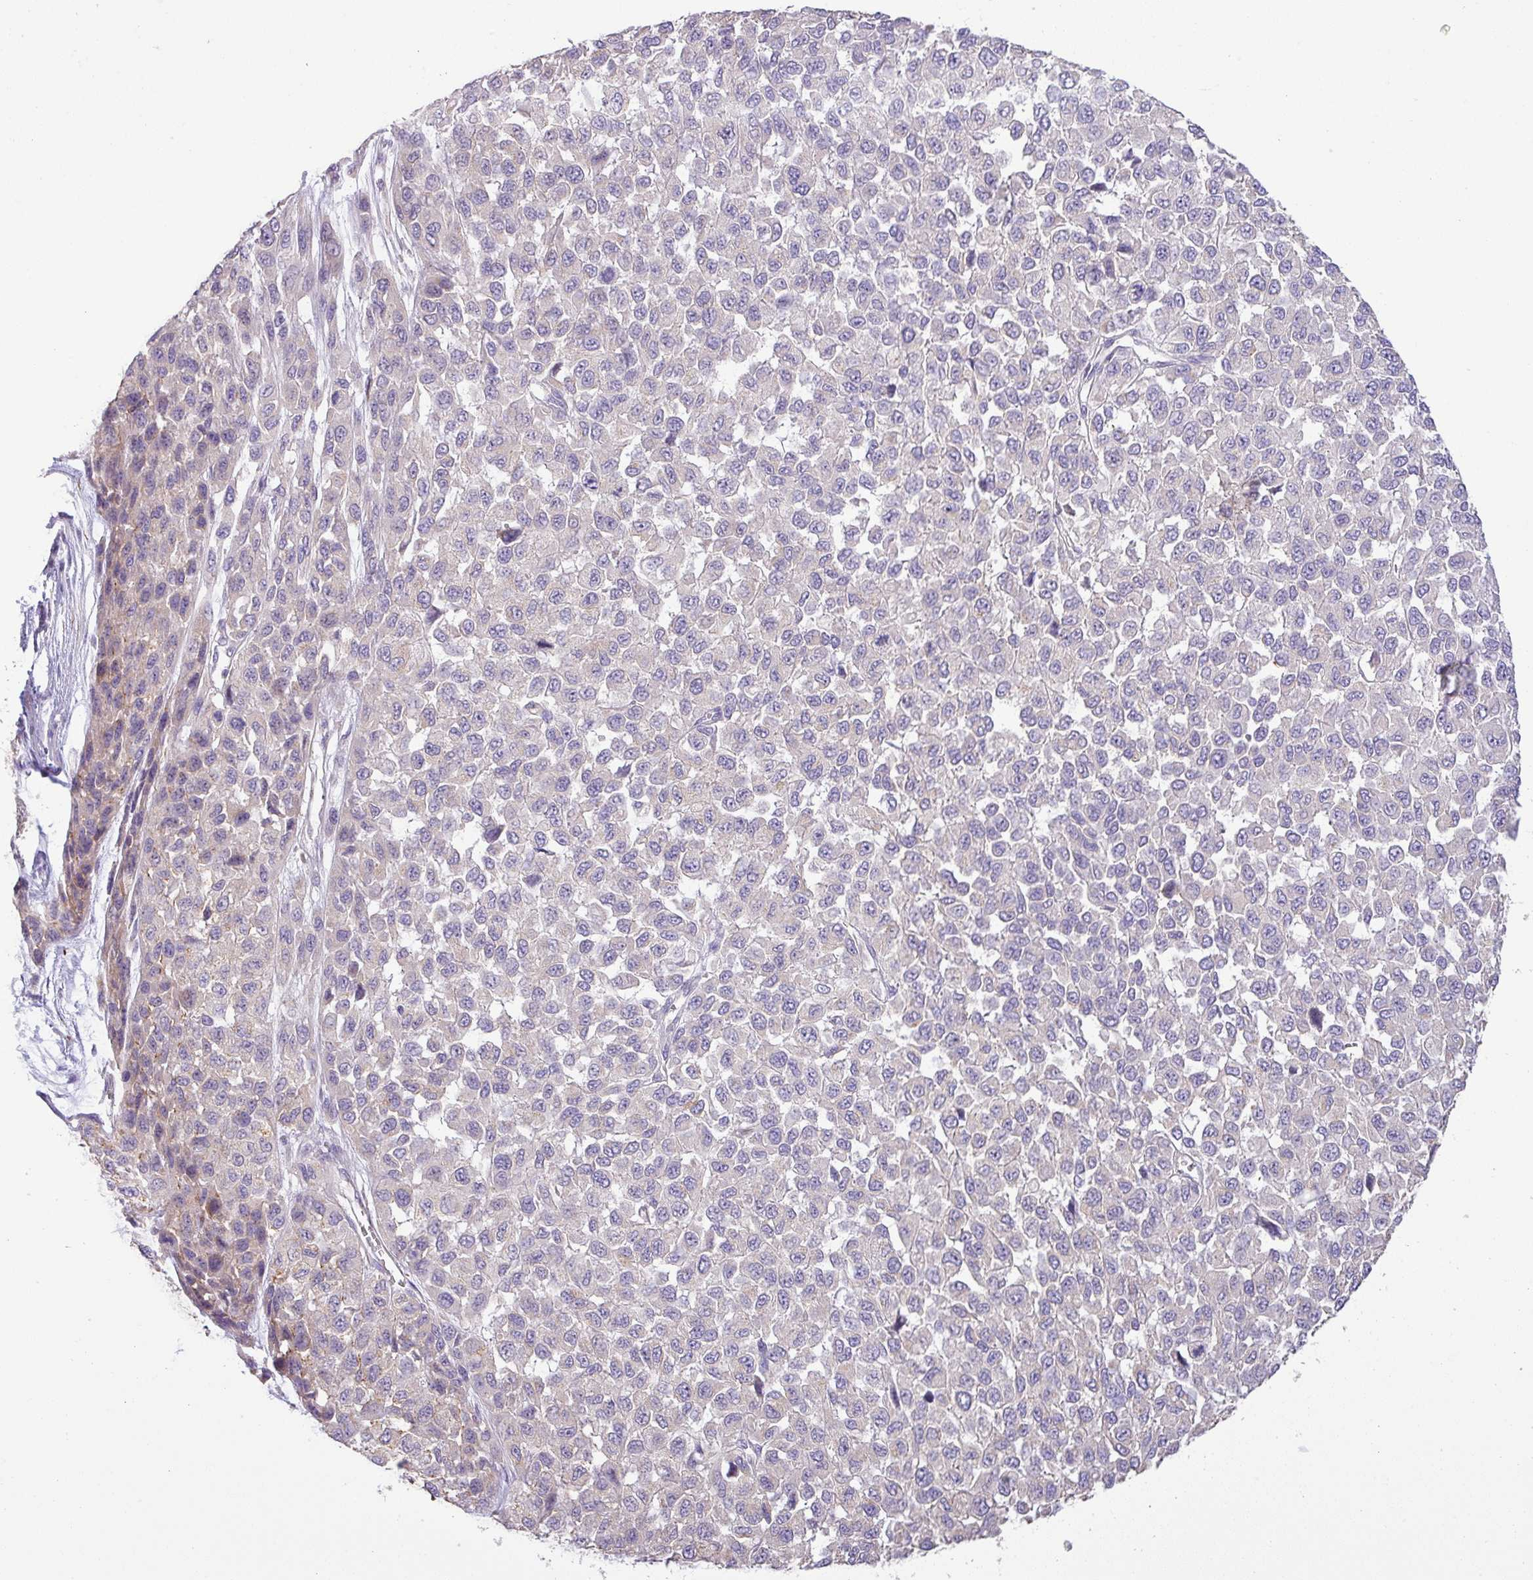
{"staining": {"intensity": "negative", "quantity": "none", "location": "none"}, "tissue": "melanoma", "cell_type": "Tumor cells", "image_type": "cancer", "snomed": [{"axis": "morphology", "description": "Malignant melanoma, NOS"}, {"axis": "topography", "description": "Skin"}], "caption": "Micrograph shows no significant protein positivity in tumor cells of malignant melanoma.", "gene": "GALNT12", "patient": {"sex": "male", "age": 62}}